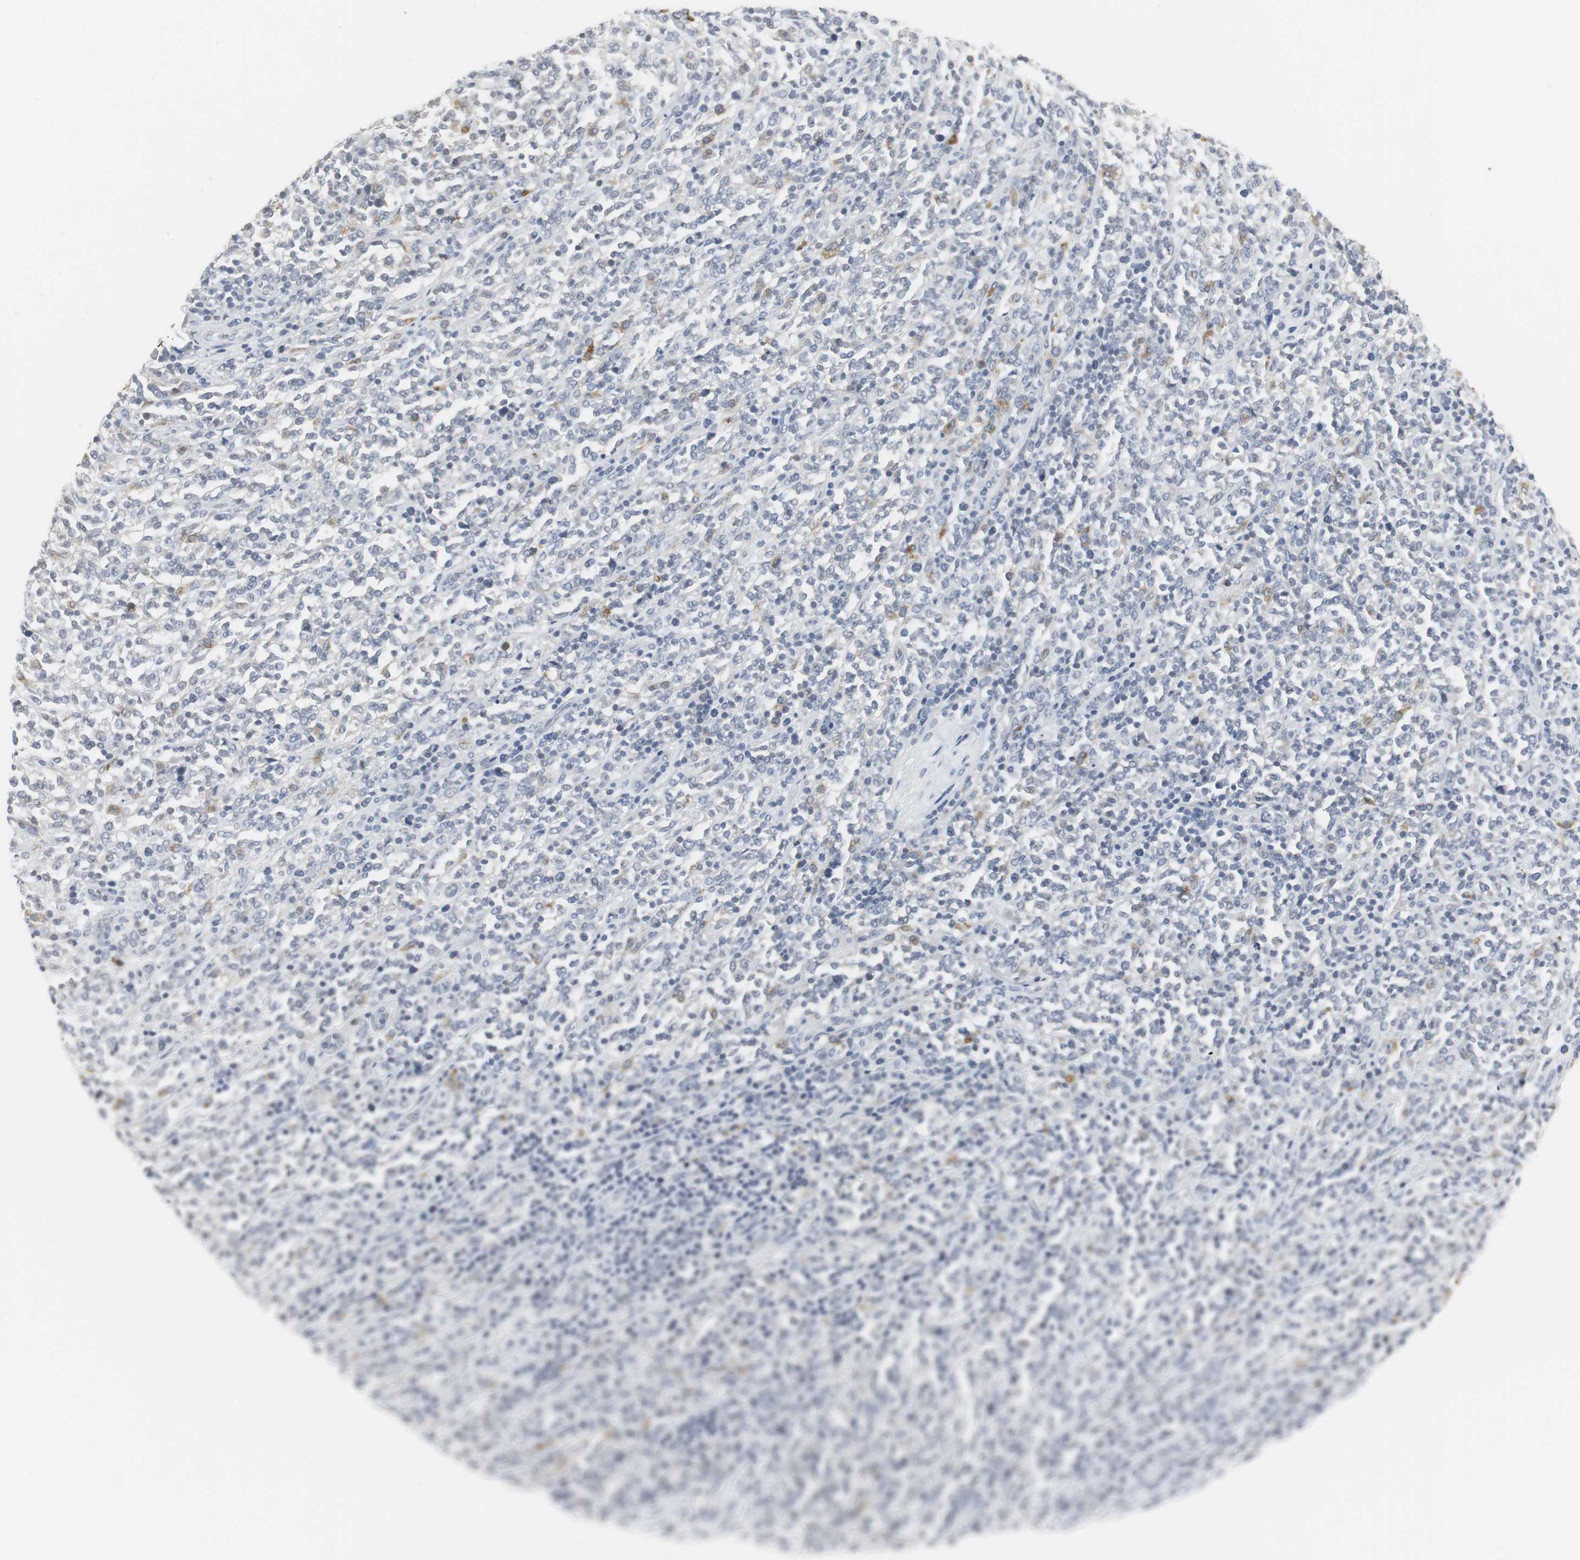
{"staining": {"intensity": "negative", "quantity": "none", "location": "none"}, "tissue": "lymphoma", "cell_type": "Tumor cells", "image_type": "cancer", "snomed": [{"axis": "morphology", "description": "Malignant lymphoma, non-Hodgkin's type, High grade"}, {"axis": "topography", "description": "Soft tissue"}], "caption": "Immunohistochemistry of human lymphoma reveals no positivity in tumor cells. (DAB immunohistochemistry (IHC) with hematoxylin counter stain).", "gene": "PI15", "patient": {"sex": "male", "age": 18}}